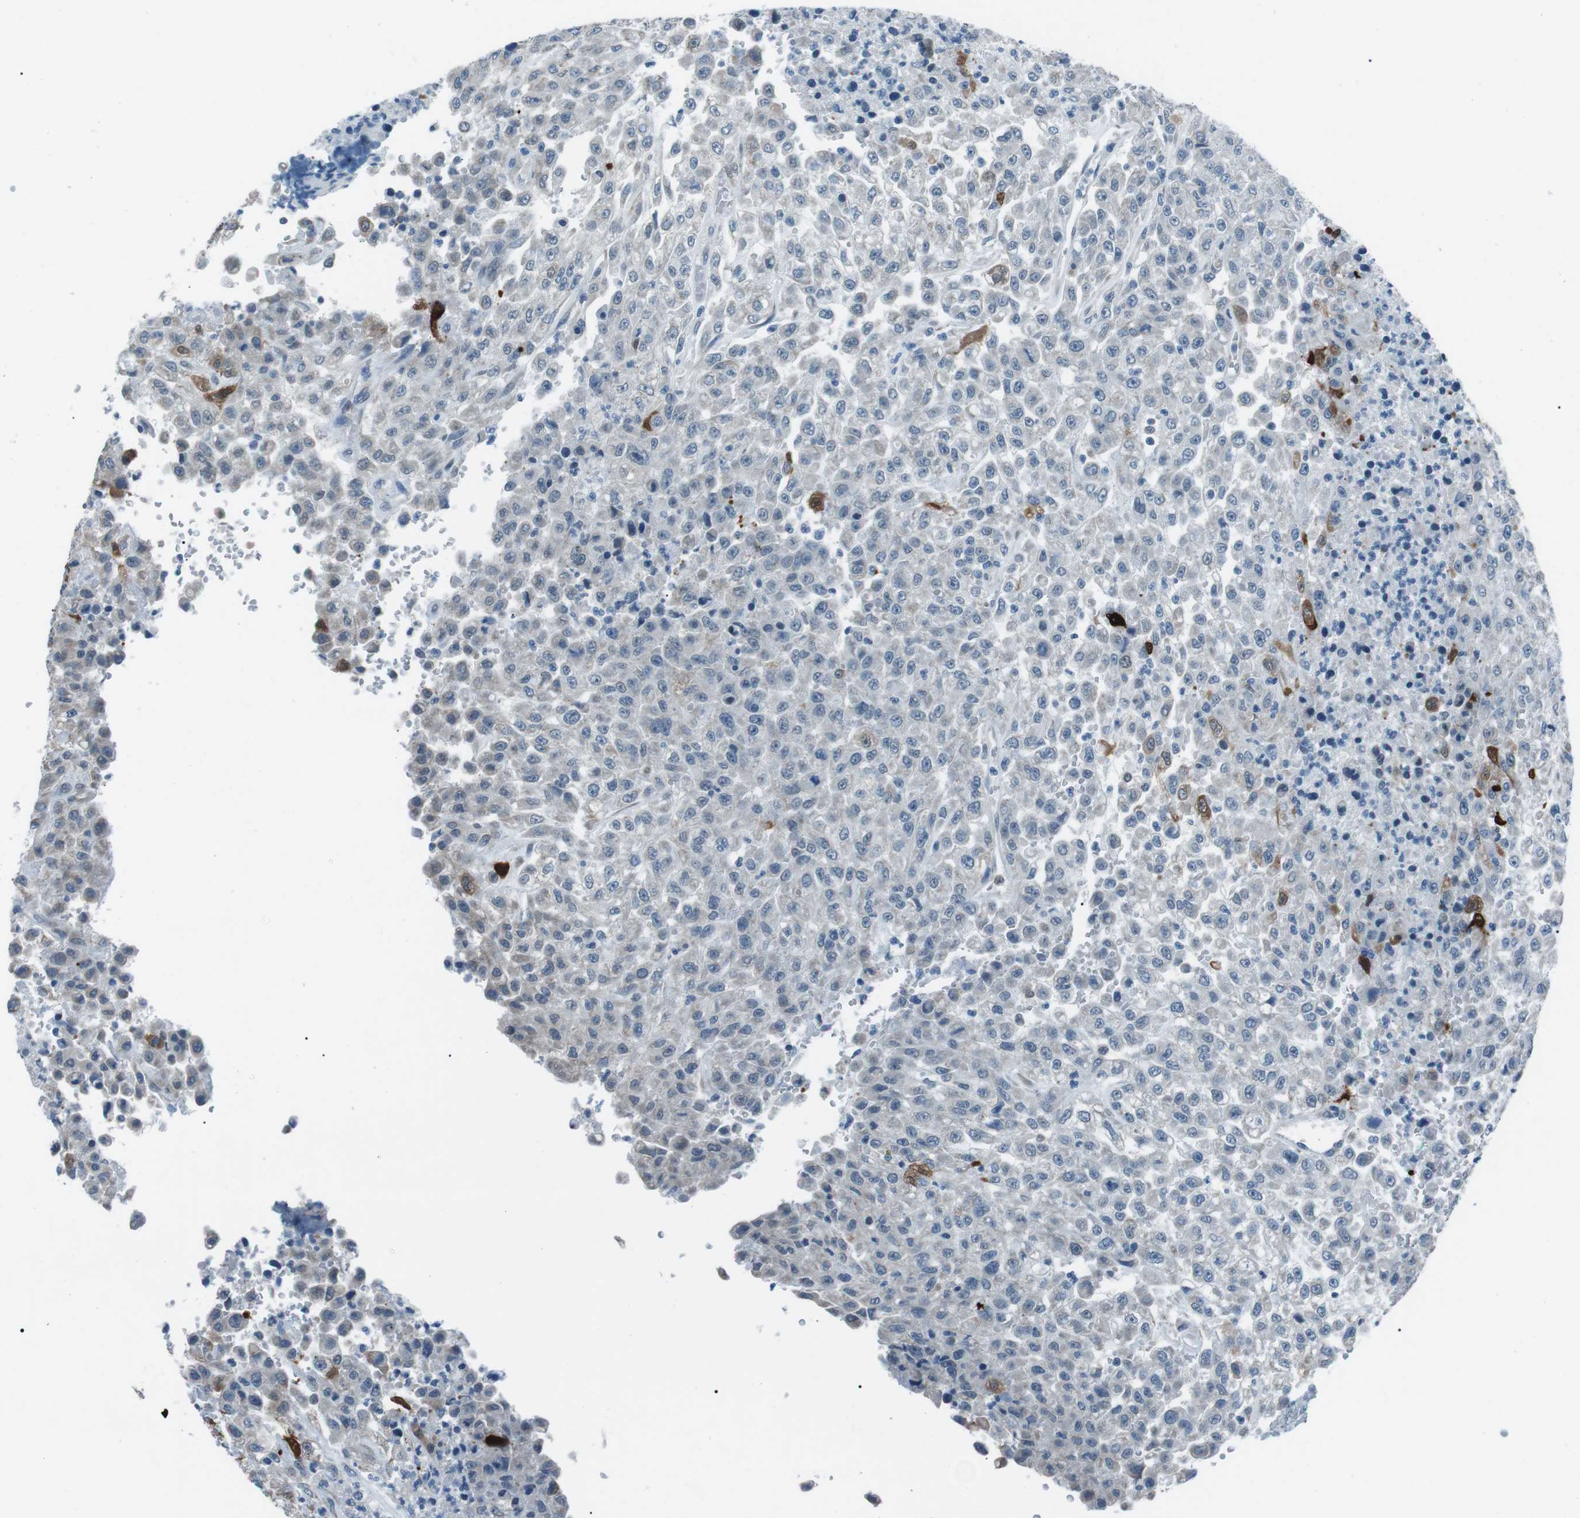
{"staining": {"intensity": "negative", "quantity": "none", "location": "none"}, "tissue": "urothelial cancer", "cell_type": "Tumor cells", "image_type": "cancer", "snomed": [{"axis": "morphology", "description": "Urothelial carcinoma, High grade"}, {"axis": "topography", "description": "Urinary bladder"}], "caption": "High magnification brightfield microscopy of urothelial cancer stained with DAB (3,3'-diaminobenzidine) (brown) and counterstained with hematoxylin (blue): tumor cells show no significant expression.", "gene": "SERPINB2", "patient": {"sex": "male", "age": 46}}